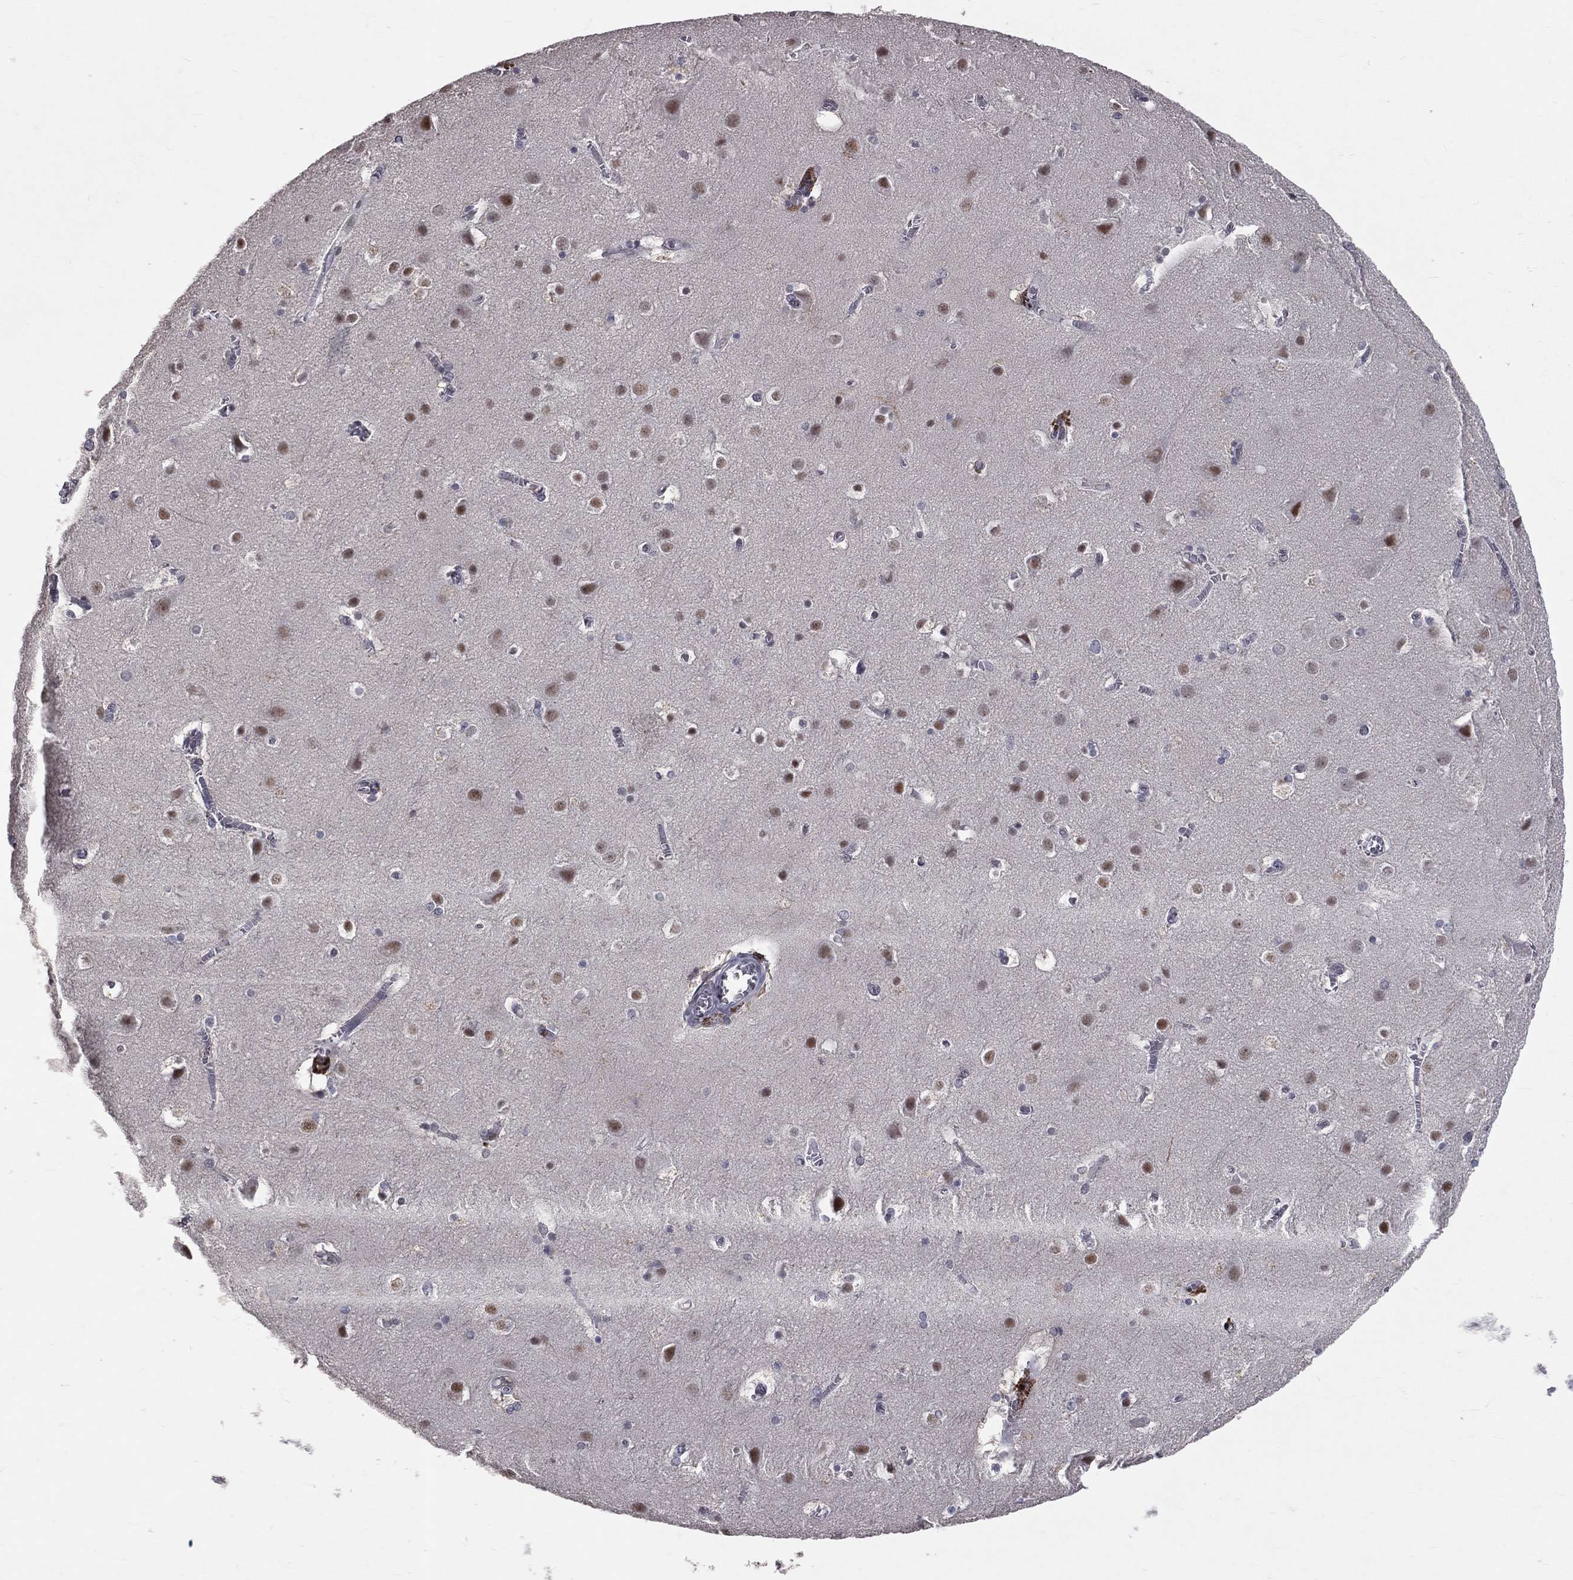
{"staining": {"intensity": "negative", "quantity": "none", "location": "none"}, "tissue": "cerebral cortex", "cell_type": "Endothelial cells", "image_type": "normal", "snomed": [{"axis": "morphology", "description": "Normal tissue, NOS"}, {"axis": "topography", "description": "Cerebral cortex"}], "caption": "Immunohistochemistry of unremarkable human cerebral cortex shows no staining in endothelial cells.", "gene": "DSG4", "patient": {"sex": "male", "age": 59}}